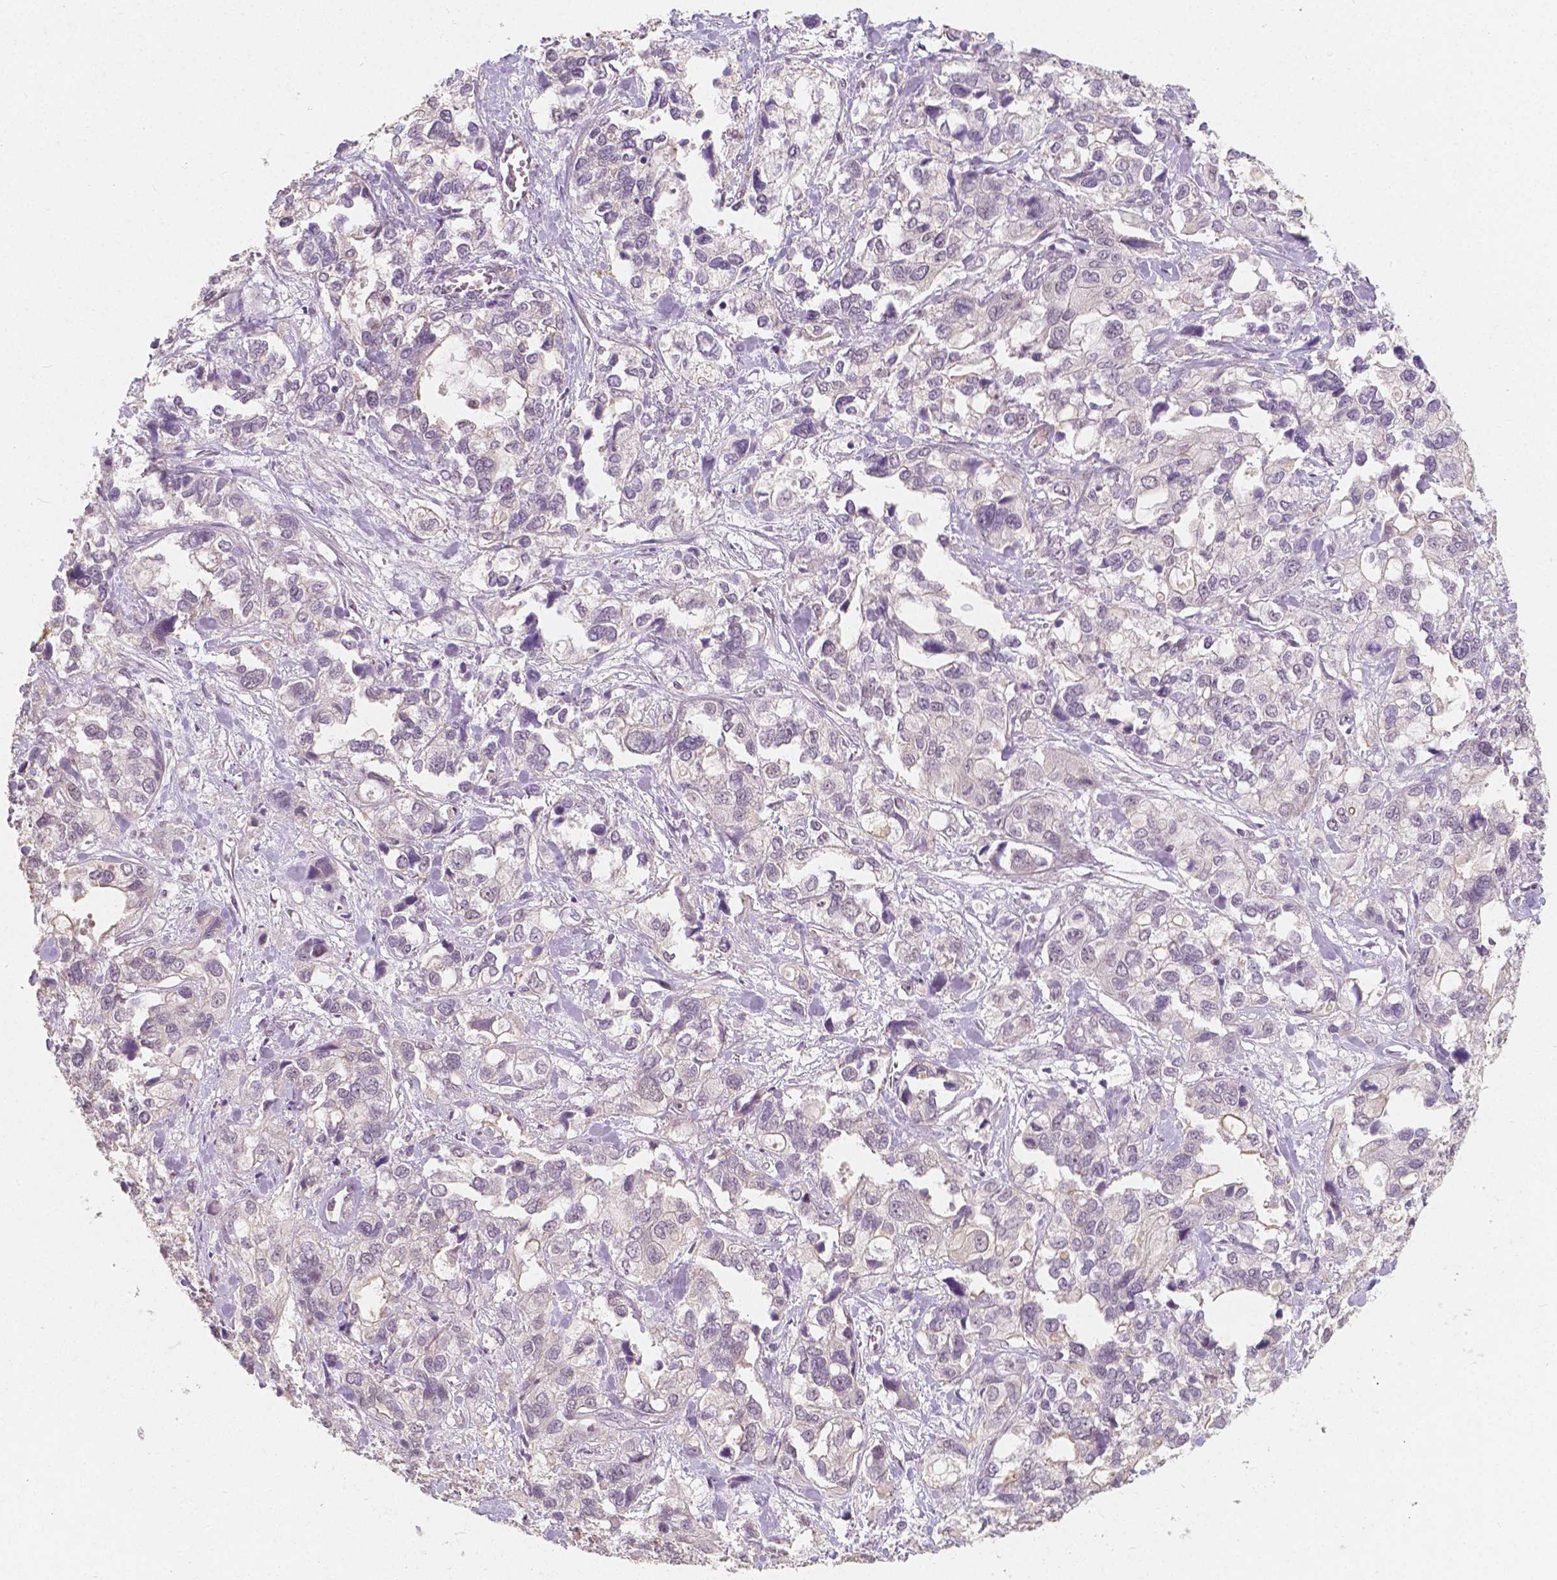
{"staining": {"intensity": "negative", "quantity": "none", "location": "none"}, "tissue": "stomach cancer", "cell_type": "Tumor cells", "image_type": "cancer", "snomed": [{"axis": "morphology", "description": "Adenocarcinoma, NOS"}, {"axis": "topography", "description": "Stomach, upper"}], "caption": "This is an immunohistochemistry (IHC) image of stomach cancer. There is no positivity in tumor cells.", "gene": "NOLC1", "patient": {"sex": "female", "age": 81}}